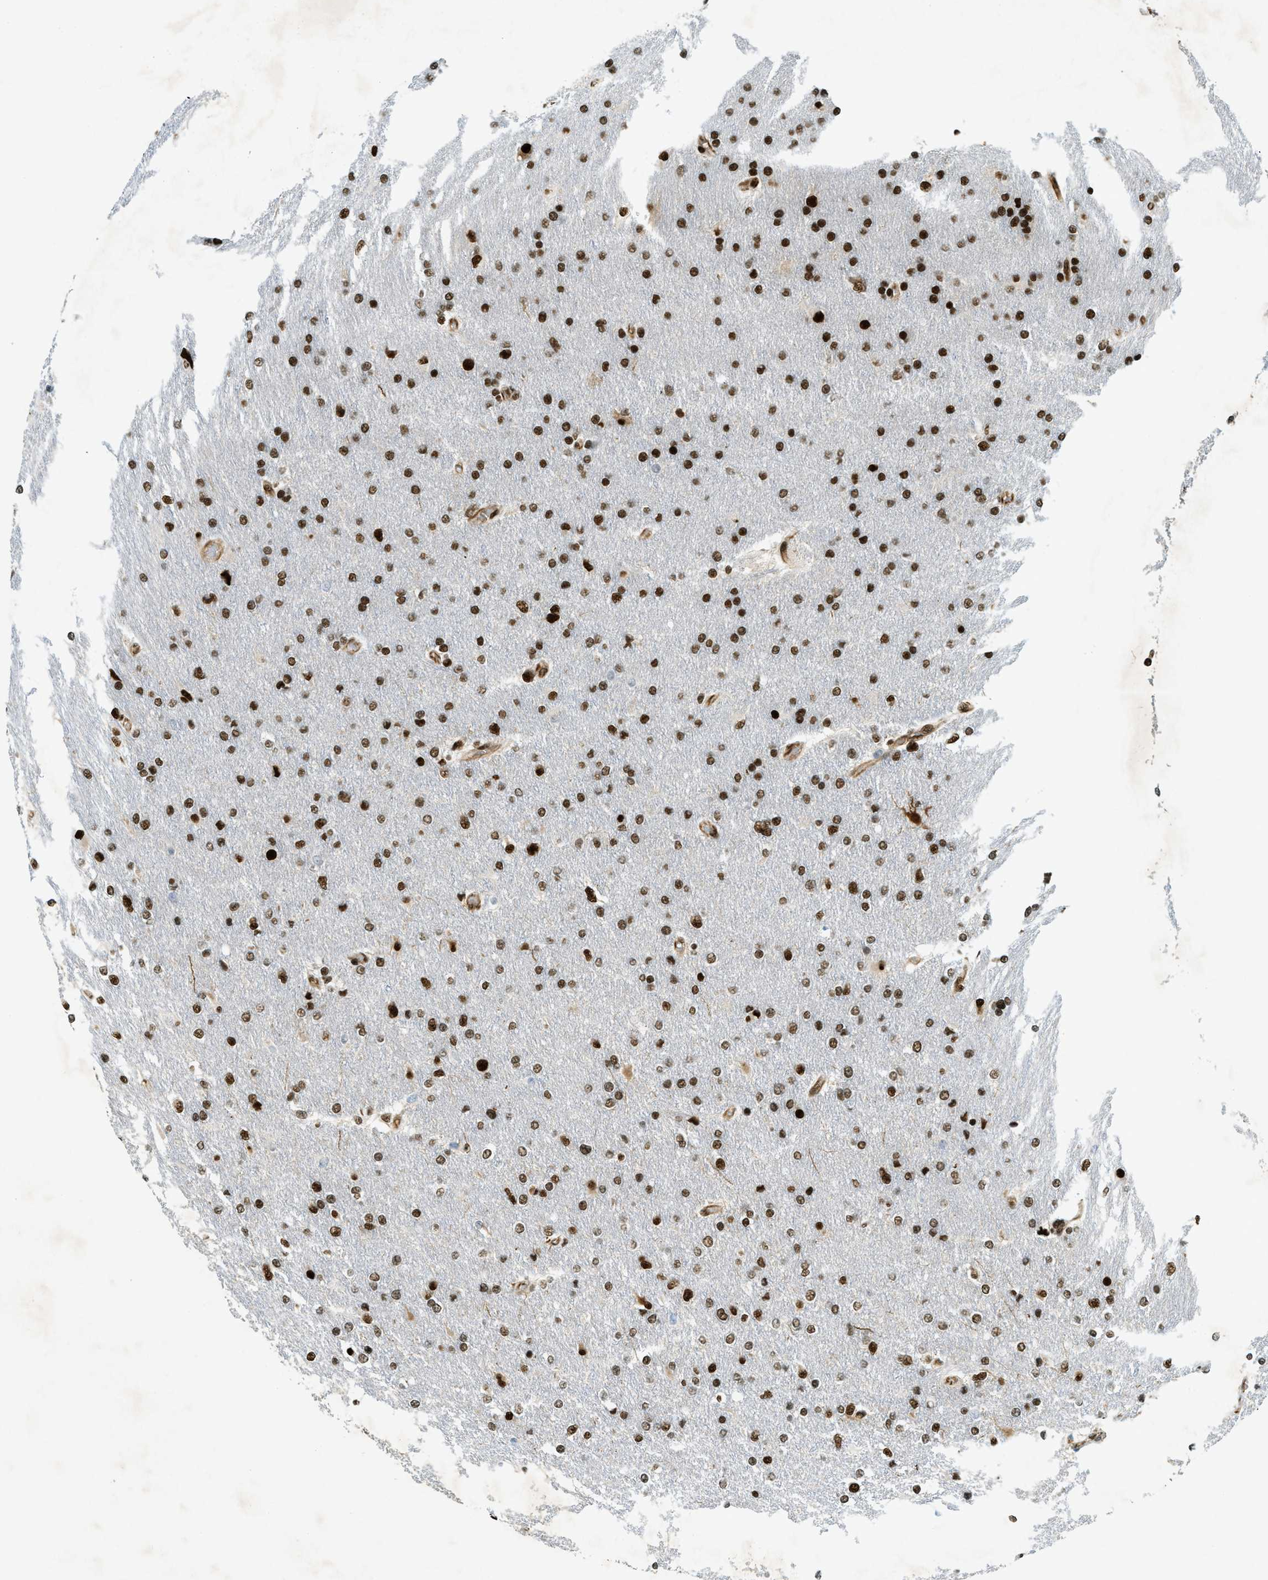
{"staining": {"intensity": "moderate", "quantity": ">75%", "location": "nuclear"}, "tissue": "glioma", "cell_type": "Tumor cells", "image_type": "cancer", "snomed": [{"axis": "morphology", "description": "Glioma, malignant, High grade"}, {"axis": "topography", "description": "Cerebral cortex"}], "caption": "Malignant glioma (high-grade) was stained to show a protein in brown. There is medium levels of moderate nuclear positivity in about >75% of tumor cells. The staining is performed using DAB (3,3'-diaminobenzidine) brown chromogen to label protein expression. The nuclei are counter-stained blue using hematoxylin.", "gene": "ZFR", "patient": {"sex": "female", "age": 36}}